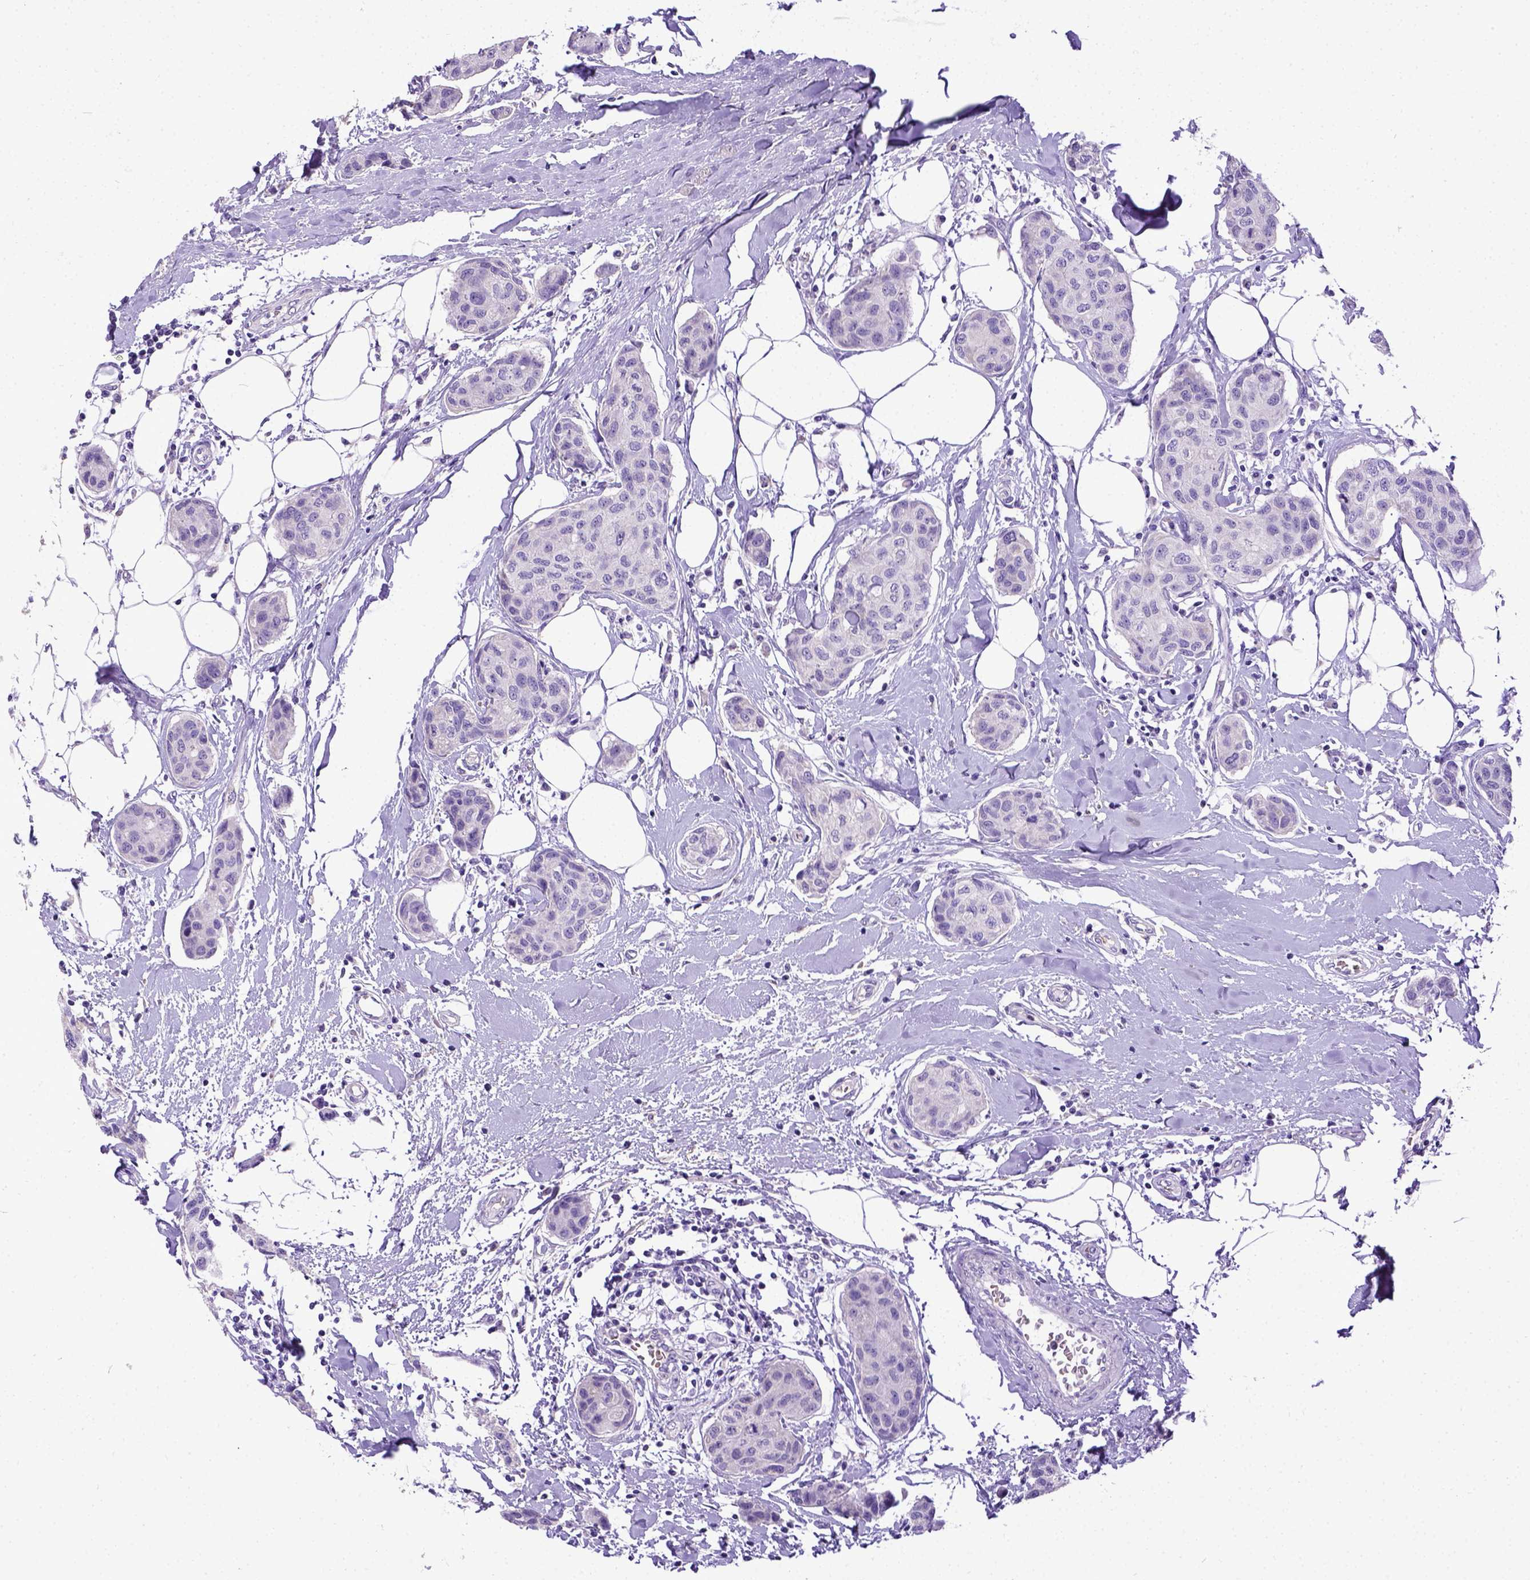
{"staining": {"intensity": "negative", "quantity": "none", "location": "none"}, "tissue": "breast cancer", "cell_type": "Tumor cells", "image_type": "cancer", "snomed": [{"axis": "morphology", "description": "Duct carcinoma"}, {"axis": "topography", "description": "Breast"}], "caption": "High magnification brightfield microscopy of invasive ductal carcinoma (breast) stained with DAB (brown) and counterstained with hematoxylin (blue): tumor cells show no significant staining. (DAB (3,3'-diaminobenzidine) immunohistochemistry (IHC), high magnification).", "gene": "SPEF1", "patient": {"sex": "female", "age": 80}}